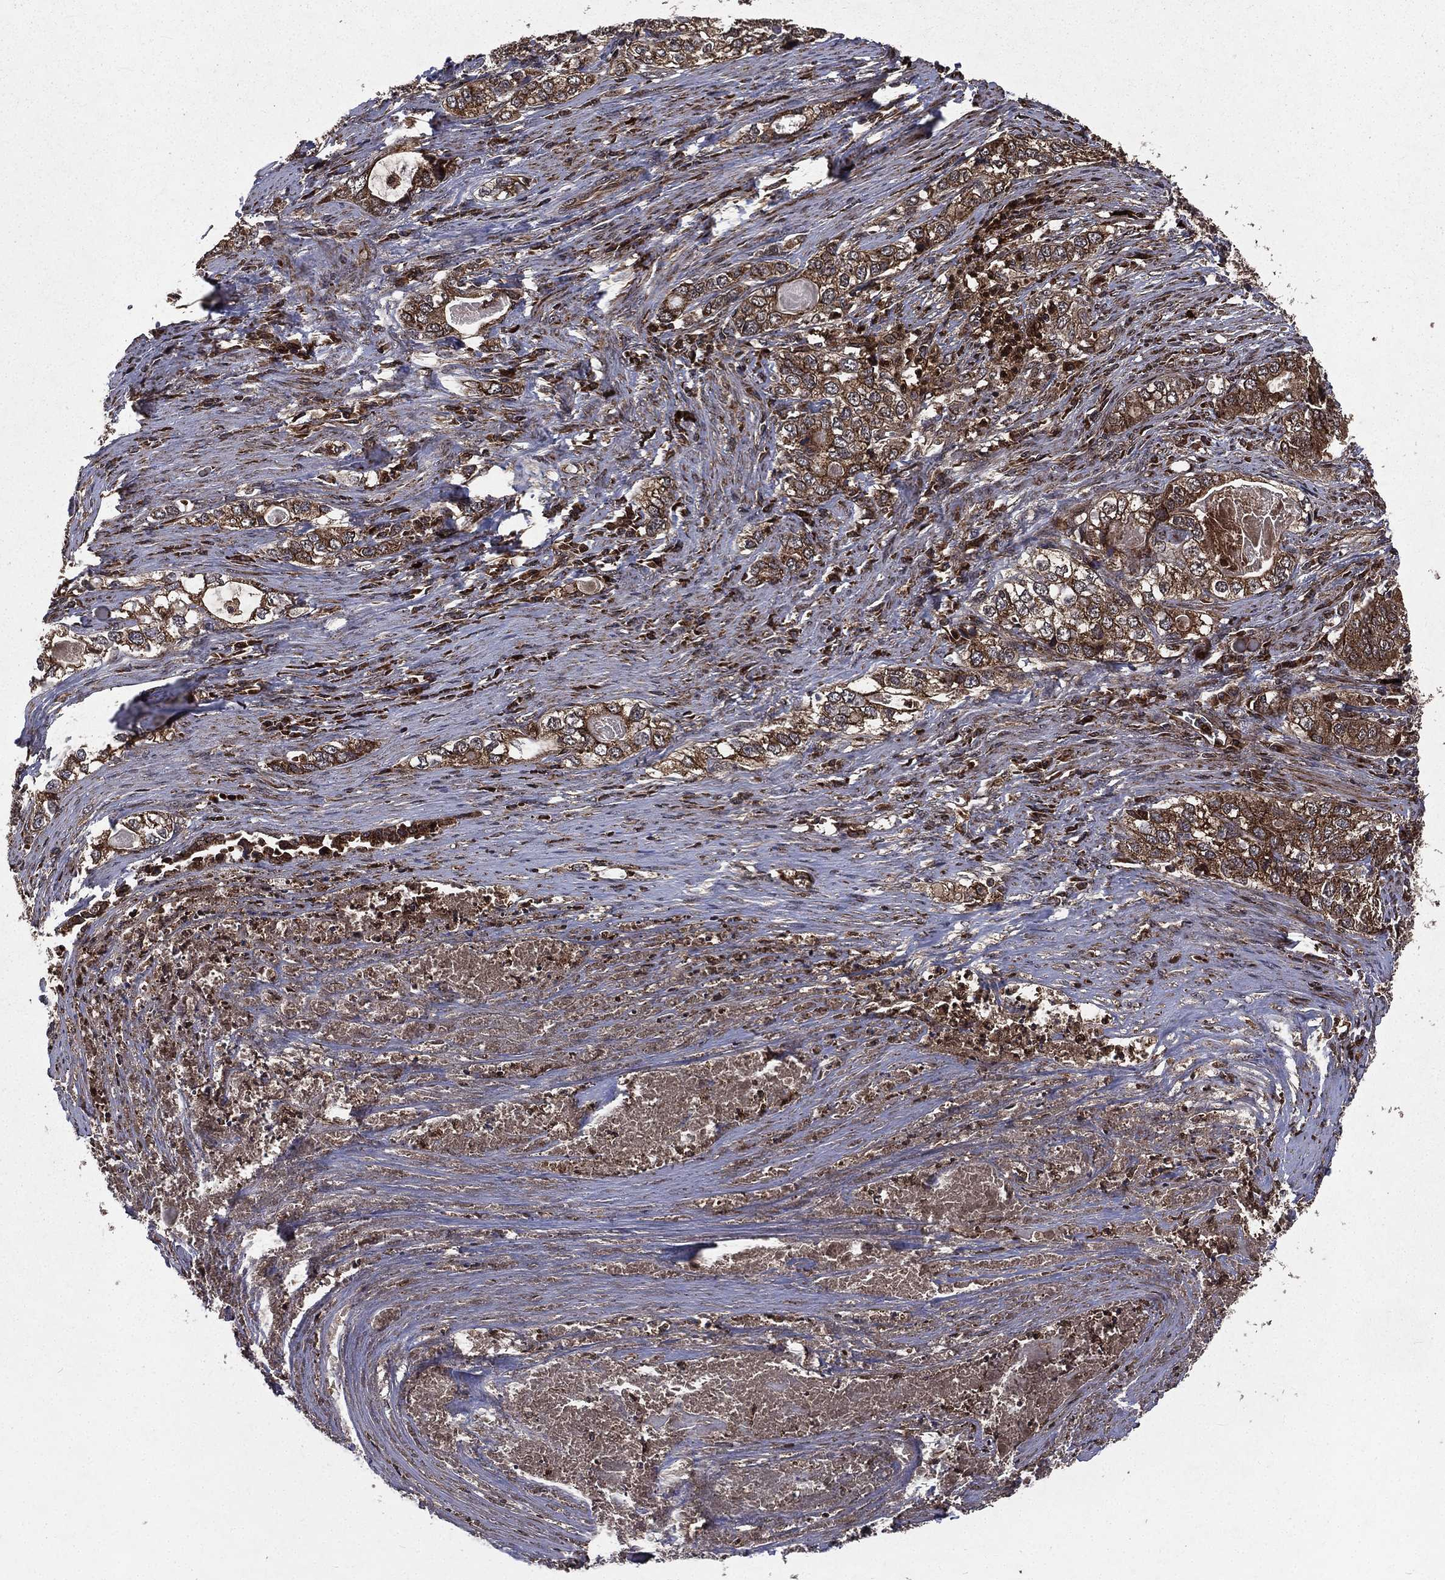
{"staining": {"intensity": "moderate", "quantity": ">75%", "location": "cytoplasmic/membranous"}, "tissue": "stomach cancer", "cell_type": "Tumor cells", "image_type": "cancer", "snomed": [{"axis": "morphology", "description": "Adenocarcinoma, NOS"}, {"axis": "topography", "description": "Stomach, lower"}], "caption": "Immunohistochemistry (IHC) (DAB) staining of adenocarcinoma (stomach) demonstrates moderate cytoplasmic/membranous protein expression in about >75% of tumor cells. The staining was performed using DAB to visualize the protein expression in brown, while the nuclei were stained in blue with hematoxylin (Magnification: 20x).", "gene": "LENG8", "patient": {"sex": "female", "age": 72}}